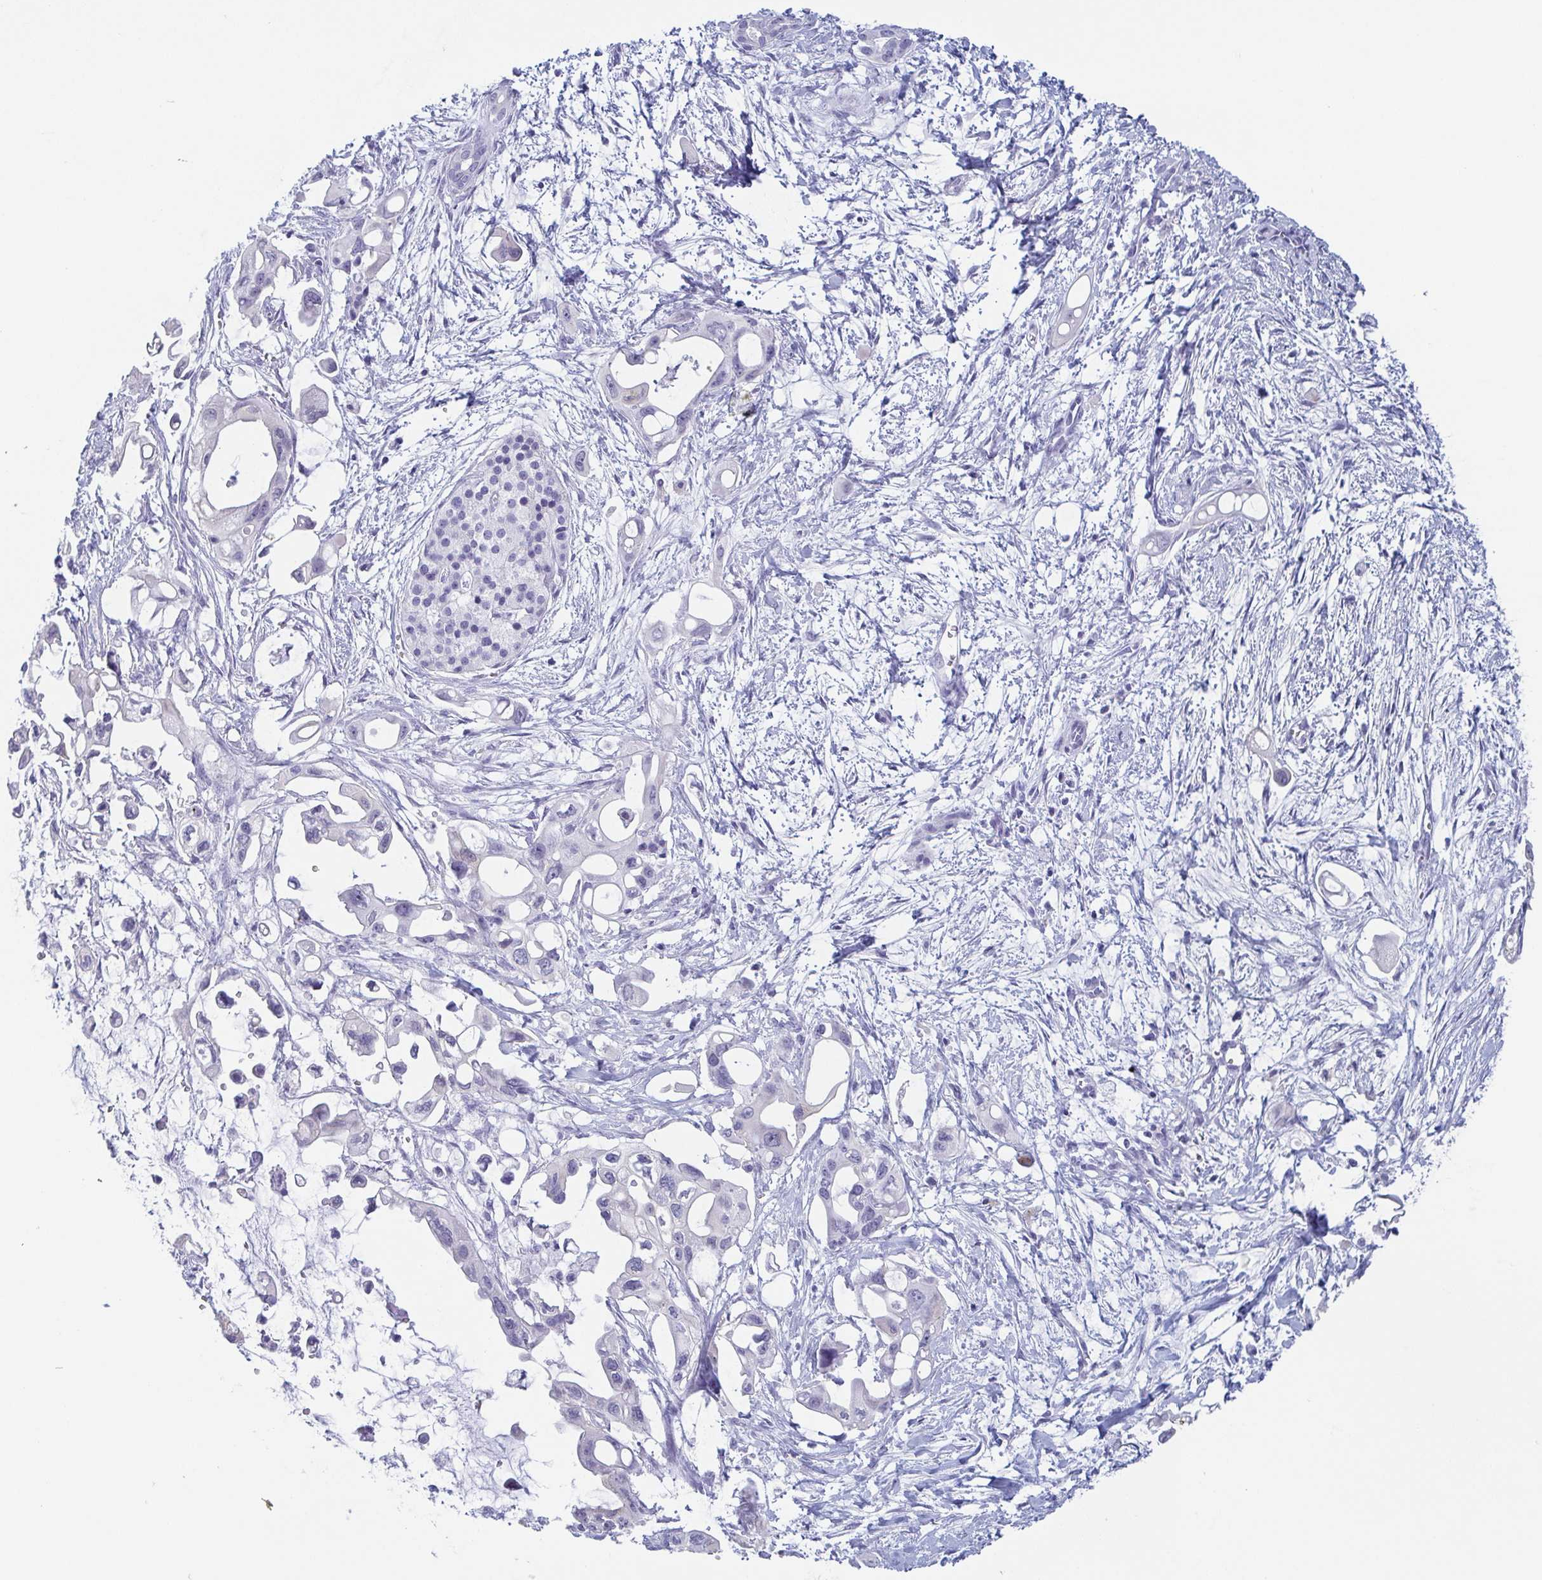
{"staining": {"intensity": "negative", "quantity": "none", "location": "none"}, "tissue": "pancreatic cancer", "cell_type": "Tumor cells", "image_type": "cancer", "snomed": [{"axis": "morphology", "description": "Adenocarcinoma, NOS"}, {"axis": "topography", "description": "Pancreas"}], "caption": "Pancreatic cancer stained for a protein using immunohistochemistry (IHC) displays no expression tumor cells.", "gene": "REG4", "patient": {"sex": "male", "age": 61}}